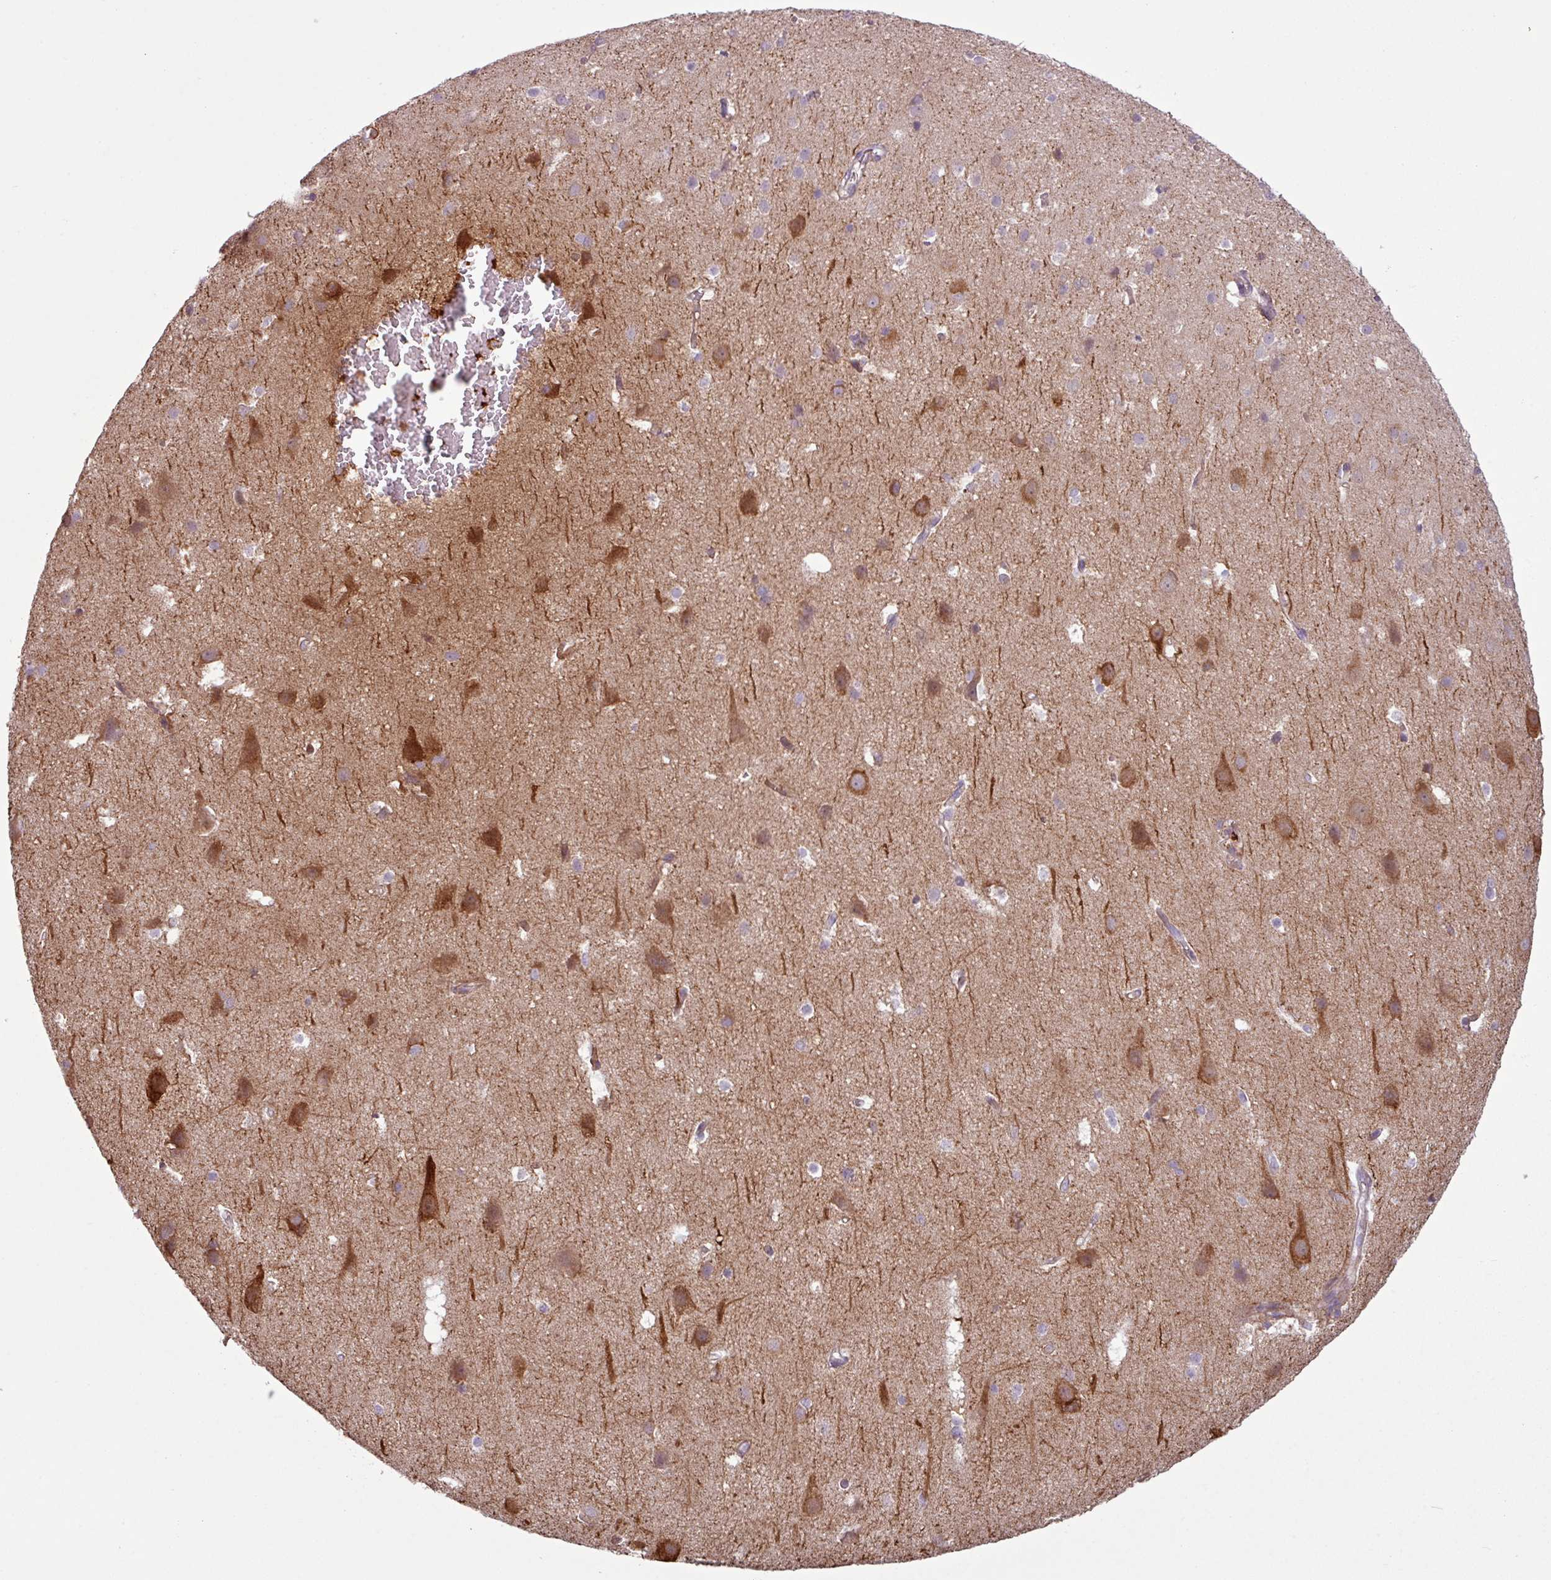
{"staining": {"intensity": "moderate", "quantity": "<25%", "location": "cytoplasmic/membranous"}, "tissue": "cerebral cortex", "cell_type": "Endothelial cells", "image_type": "normal", "snomed": [{"axis": "morphology", "description": "Normal tissue, NOS"}, {"axis": "topography", "description": "Cerebral cortex"}], "caption": "A low amount of moderate cytoplasmic/membranous positivity is present in approximately <25% of endothelial cells in unremarkable cerebral cortex. (Brightfield microscopy of DAB IHC at high magnification).", "gene": "C4A", "patient": {"sex": "male", "age": 37}}